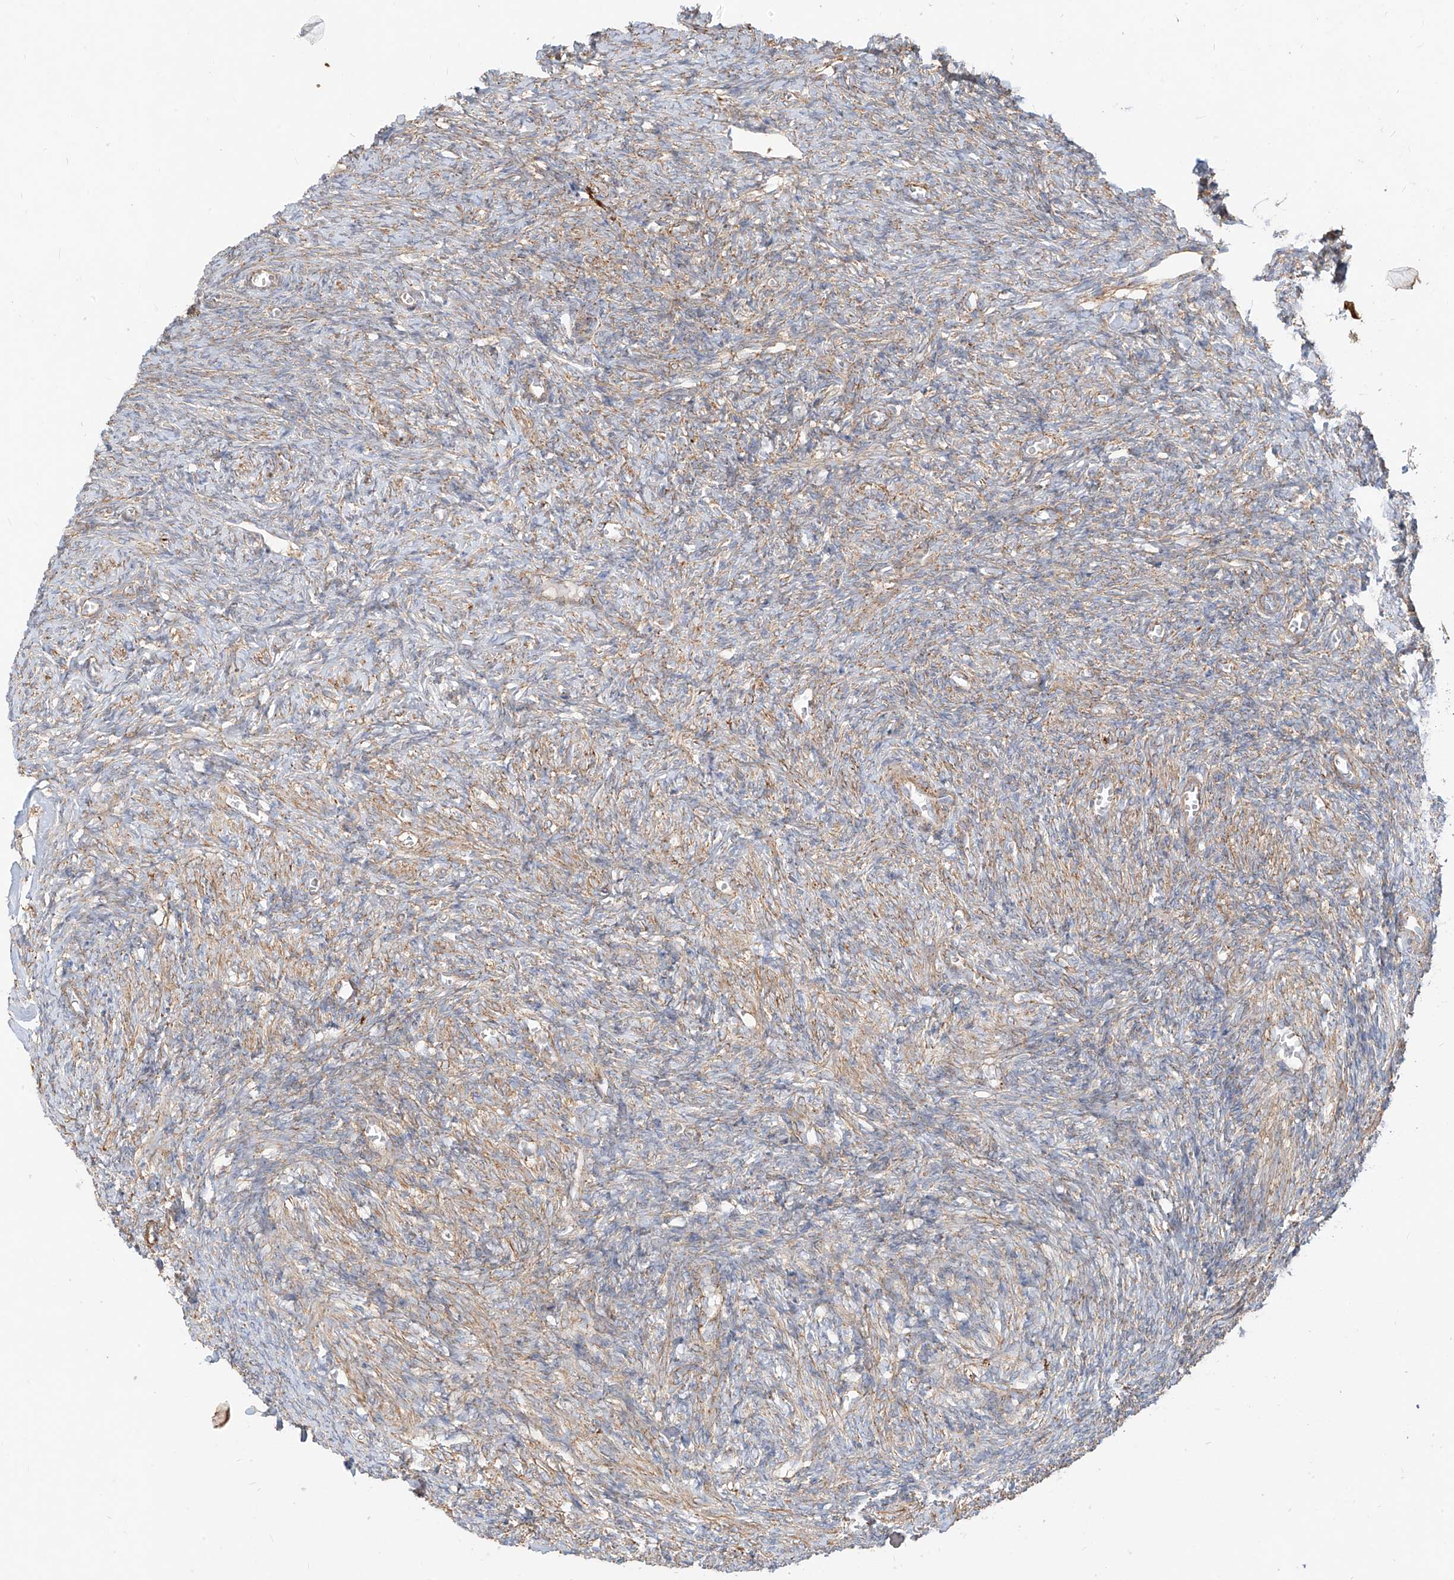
{"staining": {"intensity": "strong", "quantity": ">75%", "location": "cytoplasmic/membranous"}, "tissue": "ovary", "cell_type": "Follicle cells", "image_type": "normal", "snomed": [{"axis": "morphology", "description": "Normal tissue, NOS"}, {"axis": "topography", "description": "Ovary"}], "caption": "Brown immunohistochemical staining in benign human ovary displays strong cytoplasmic/membranous expression in about >75% of follicle cells.", "gene": "PLCL1", "patient": {"sex": "female", "age": 27}}